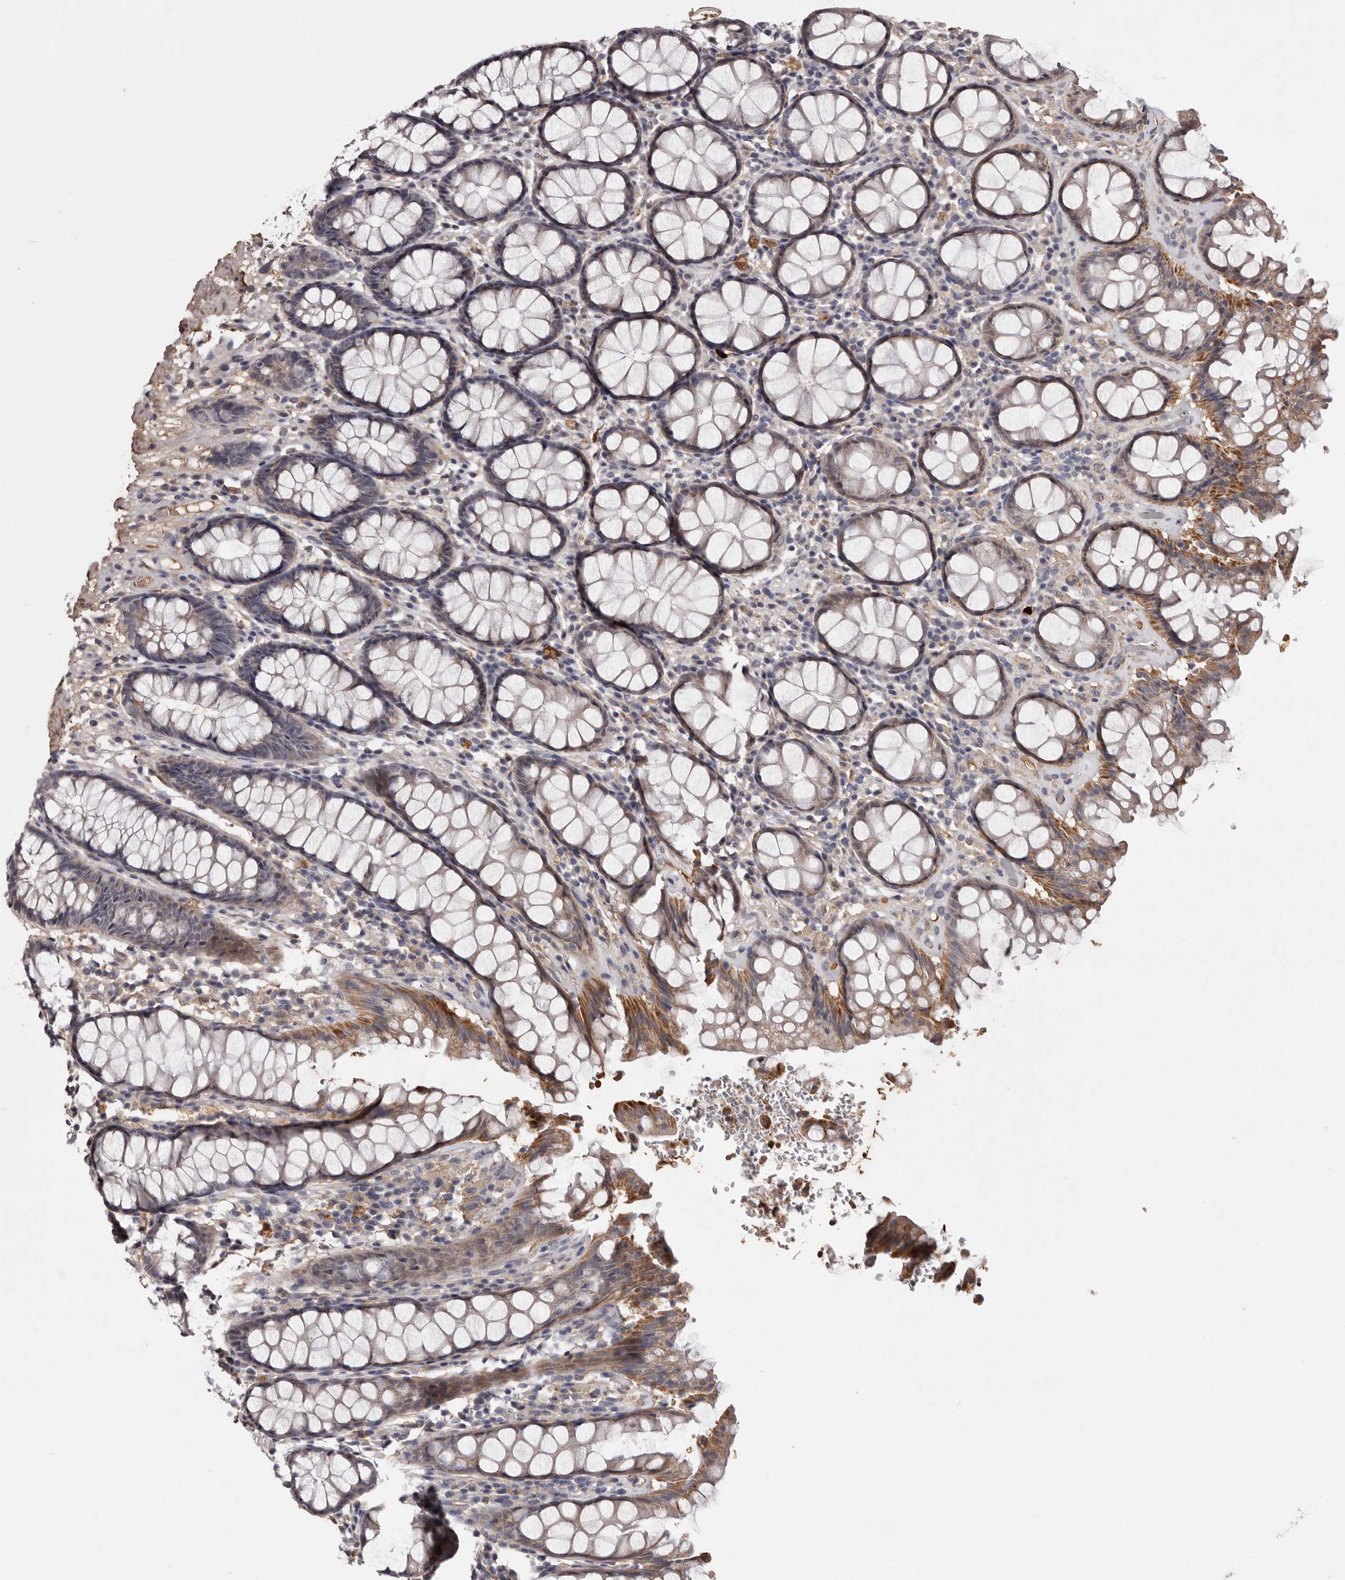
{"staining": {"intensity": "moderate", "quantity": "25%-75%", "location": "cytoplasmic/membranous"}, "tissue": "rectum", "cell_type": "Glandular cells", "image_type": "normal", "snomed": [{"axis": "morphology", "description": "Normal tissue, NOS"}, {"axis": "topography", "description": "Rectum"}], "caption": "IHC image of benign human rectum stained for a protein (brown), which shows medium levels of moderate cytoplasmic/membranous positivity in approximately 25%-75% of glandular cells.", "gene": "CYP1B1", "patient": {"sex": "male", "age": 64}}